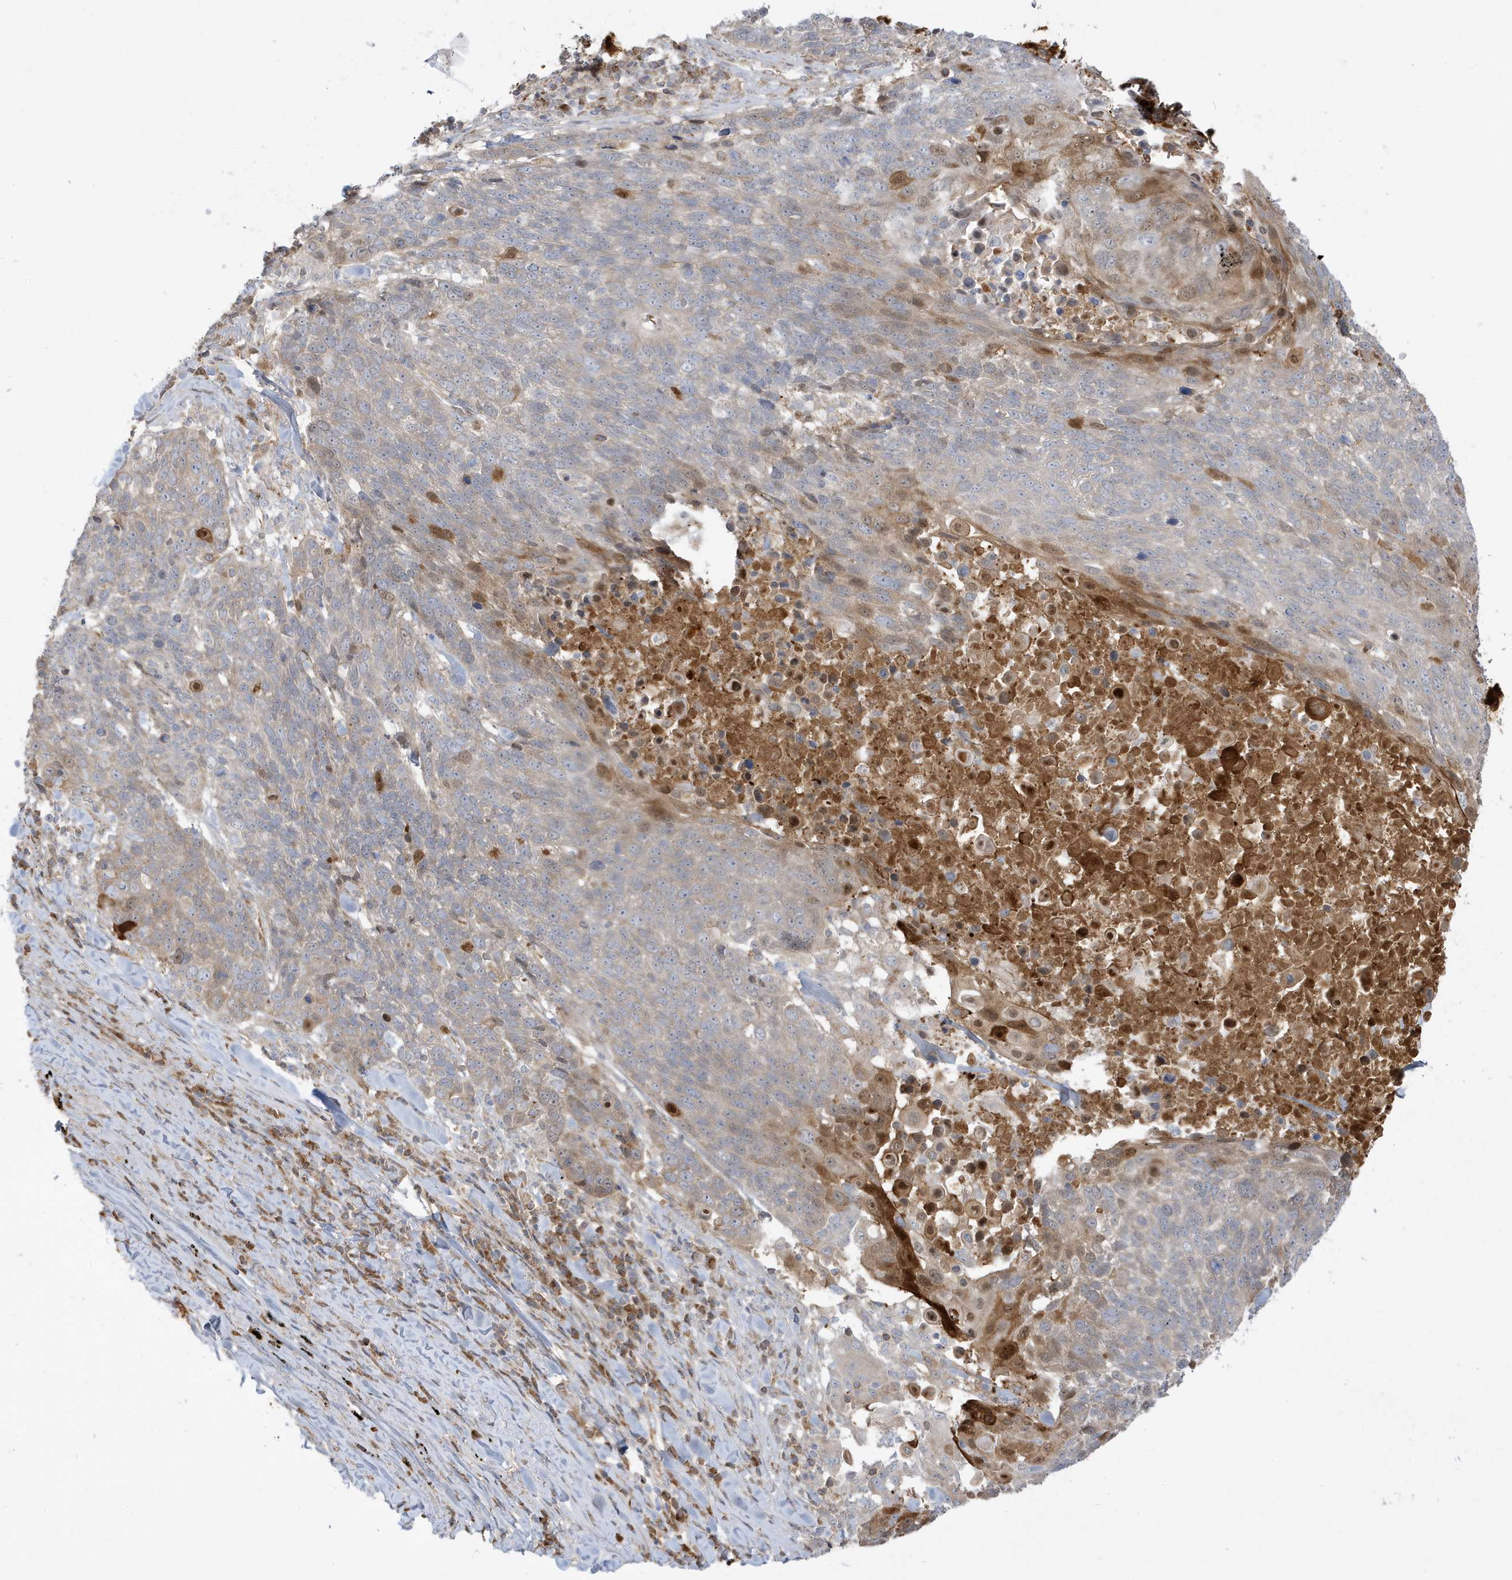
{"staining": {"intensity": "moderate", "quantity": "<25%", "location": "cytoplasmic/membranous,nuclear"}, "tissue": "lung cancer", "cell_type": "Tumor cells", "image_type": "cancer", "snomed": [{"axis": "morphology", "description": "Squamous cell carcinoma, NOS"}, {"axis": "topography", "description": "Lung"}], "caption": "Lung cancer stained with immunohistochemistry (IHC) shows moderate cytoplasmic/membranous and nuclear expression in about <25% of tumor cells. Using DAB (3,3'-diaminobenzidine) (brown) and hematoxylin (blue) stains, captured at high magnification using brightfield microscopy.", "gene": "IFT57", "patient": {"sex": "male", "age": 66}}